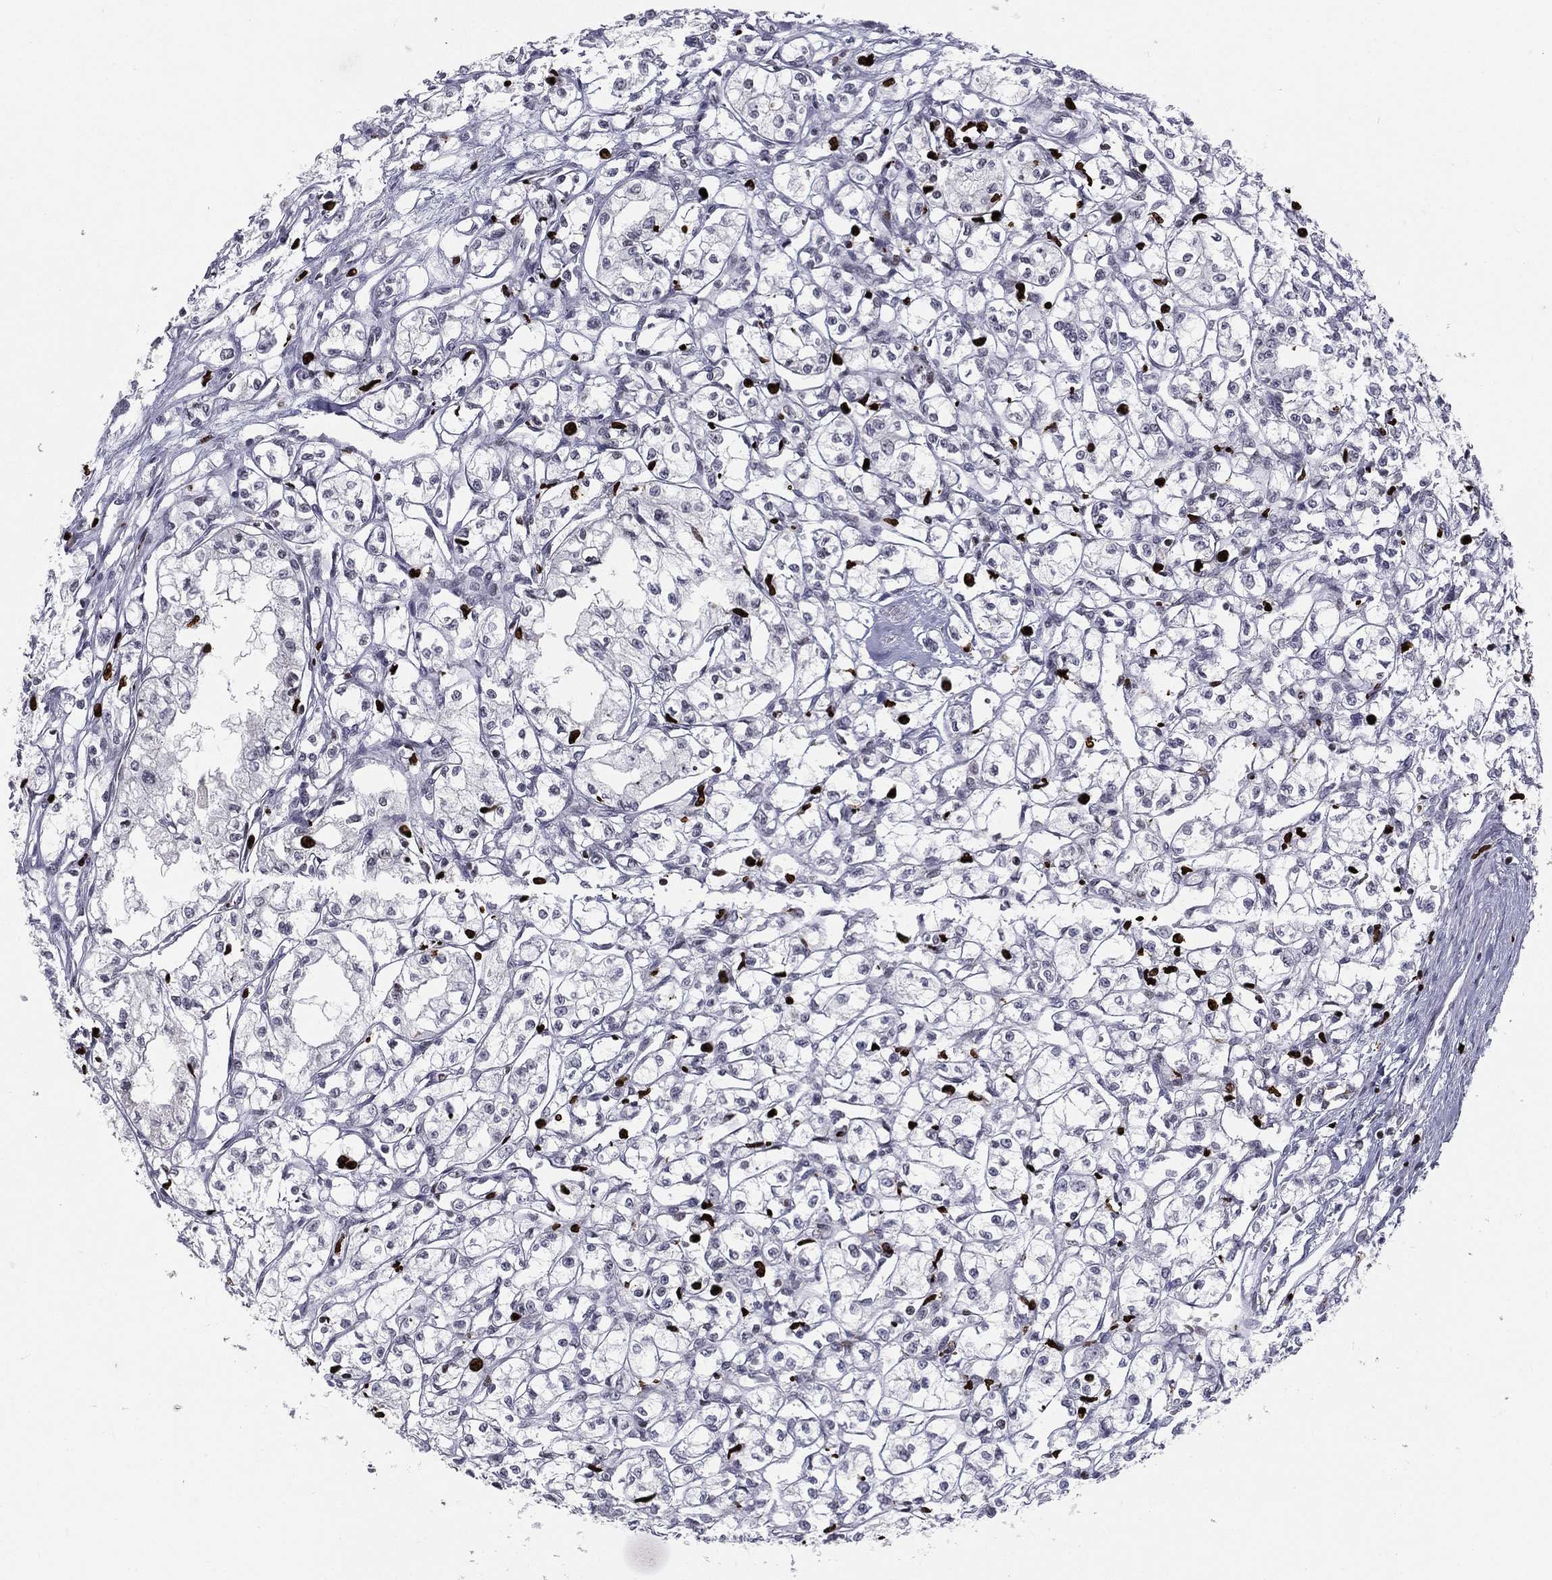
{"staining": {"intensity": "negative", "quantity": "none", "location": "none"}, "tissue": "renal cancer", "cell_type": "Tumor cells", "image_type": "cancer", "snomed": [{"axis": "morphology", "description": "Adenocarcinoma, NOS"}, {"axis": "topography", "description": "Kidney"}], "caption": "Immunohistochemistry (IHC) histopathology image of renal cancer (adenocarcinoma) stained for a protein (brown), which reveals no expression in tumor cells. Brightfield microscopy of IHC stained with DAB (3,3'-diaminobenzidine) (brown) and hematoxylin (blue), captured at high magnification.", "gene": "MNDA", "patient": {"sex": "male", "age": 56}}